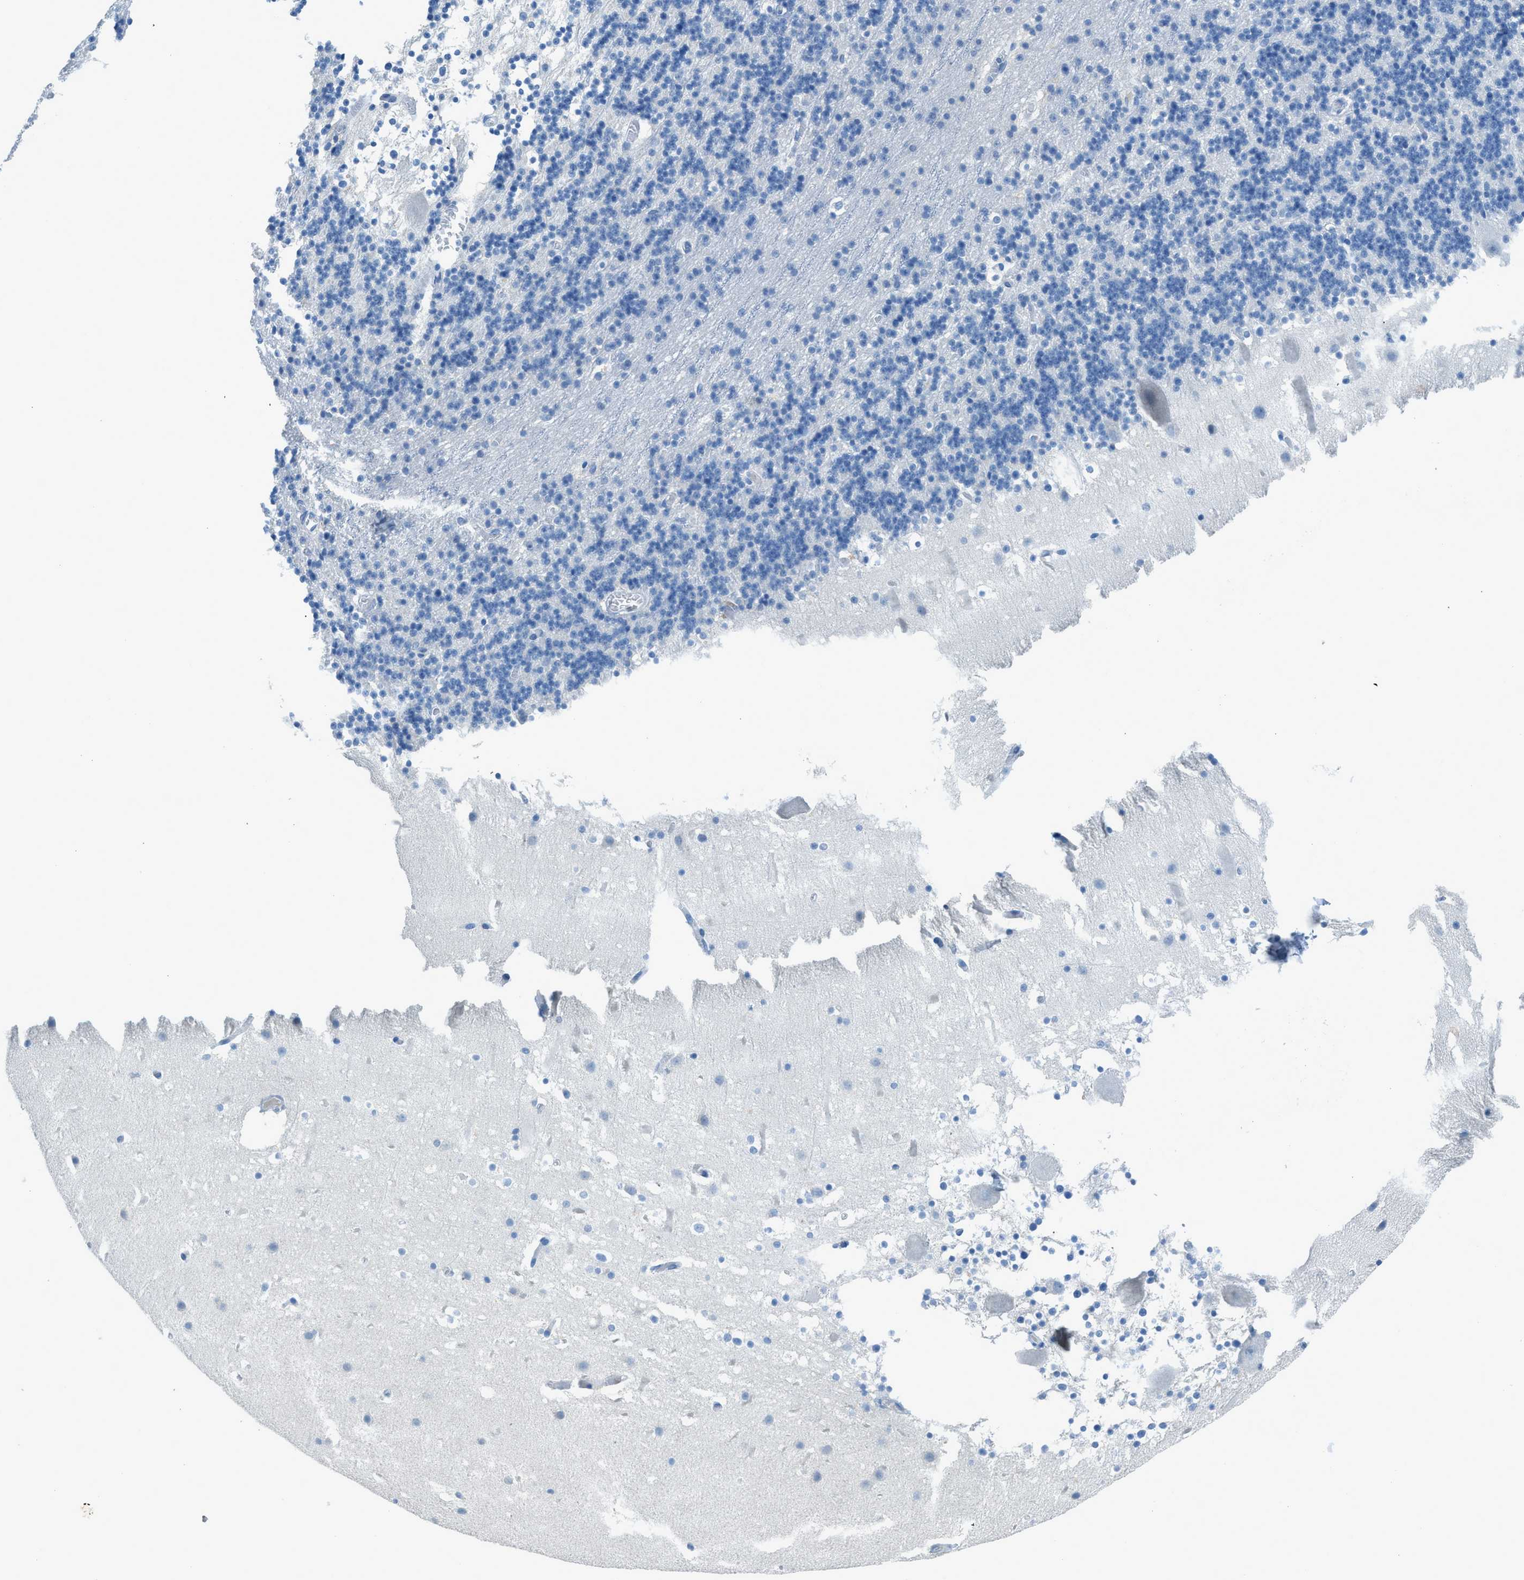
{"staining": {"intensity": "negative", "quantity": "none", "location": "none"}, "tissue": "cerebellum", "cell_type": "Cells in granular layer", "image_type": "normal", "snomed": [{"axis": "morphology", "description": "Normal tissue, NOS"}, {"axis": "topography", "description": "Cerebellum"}], "caption": "Cerebellum was stained to show a protein in brown. There is no significant staining in cells in granular layer. (Stains: DAB immunohistochemistry with hematoxylin counter stain, Microscopy: brightfield microscopy at high magnification).", "gene": "ACAN", "patient": {"sex": "male", "age": 45}}